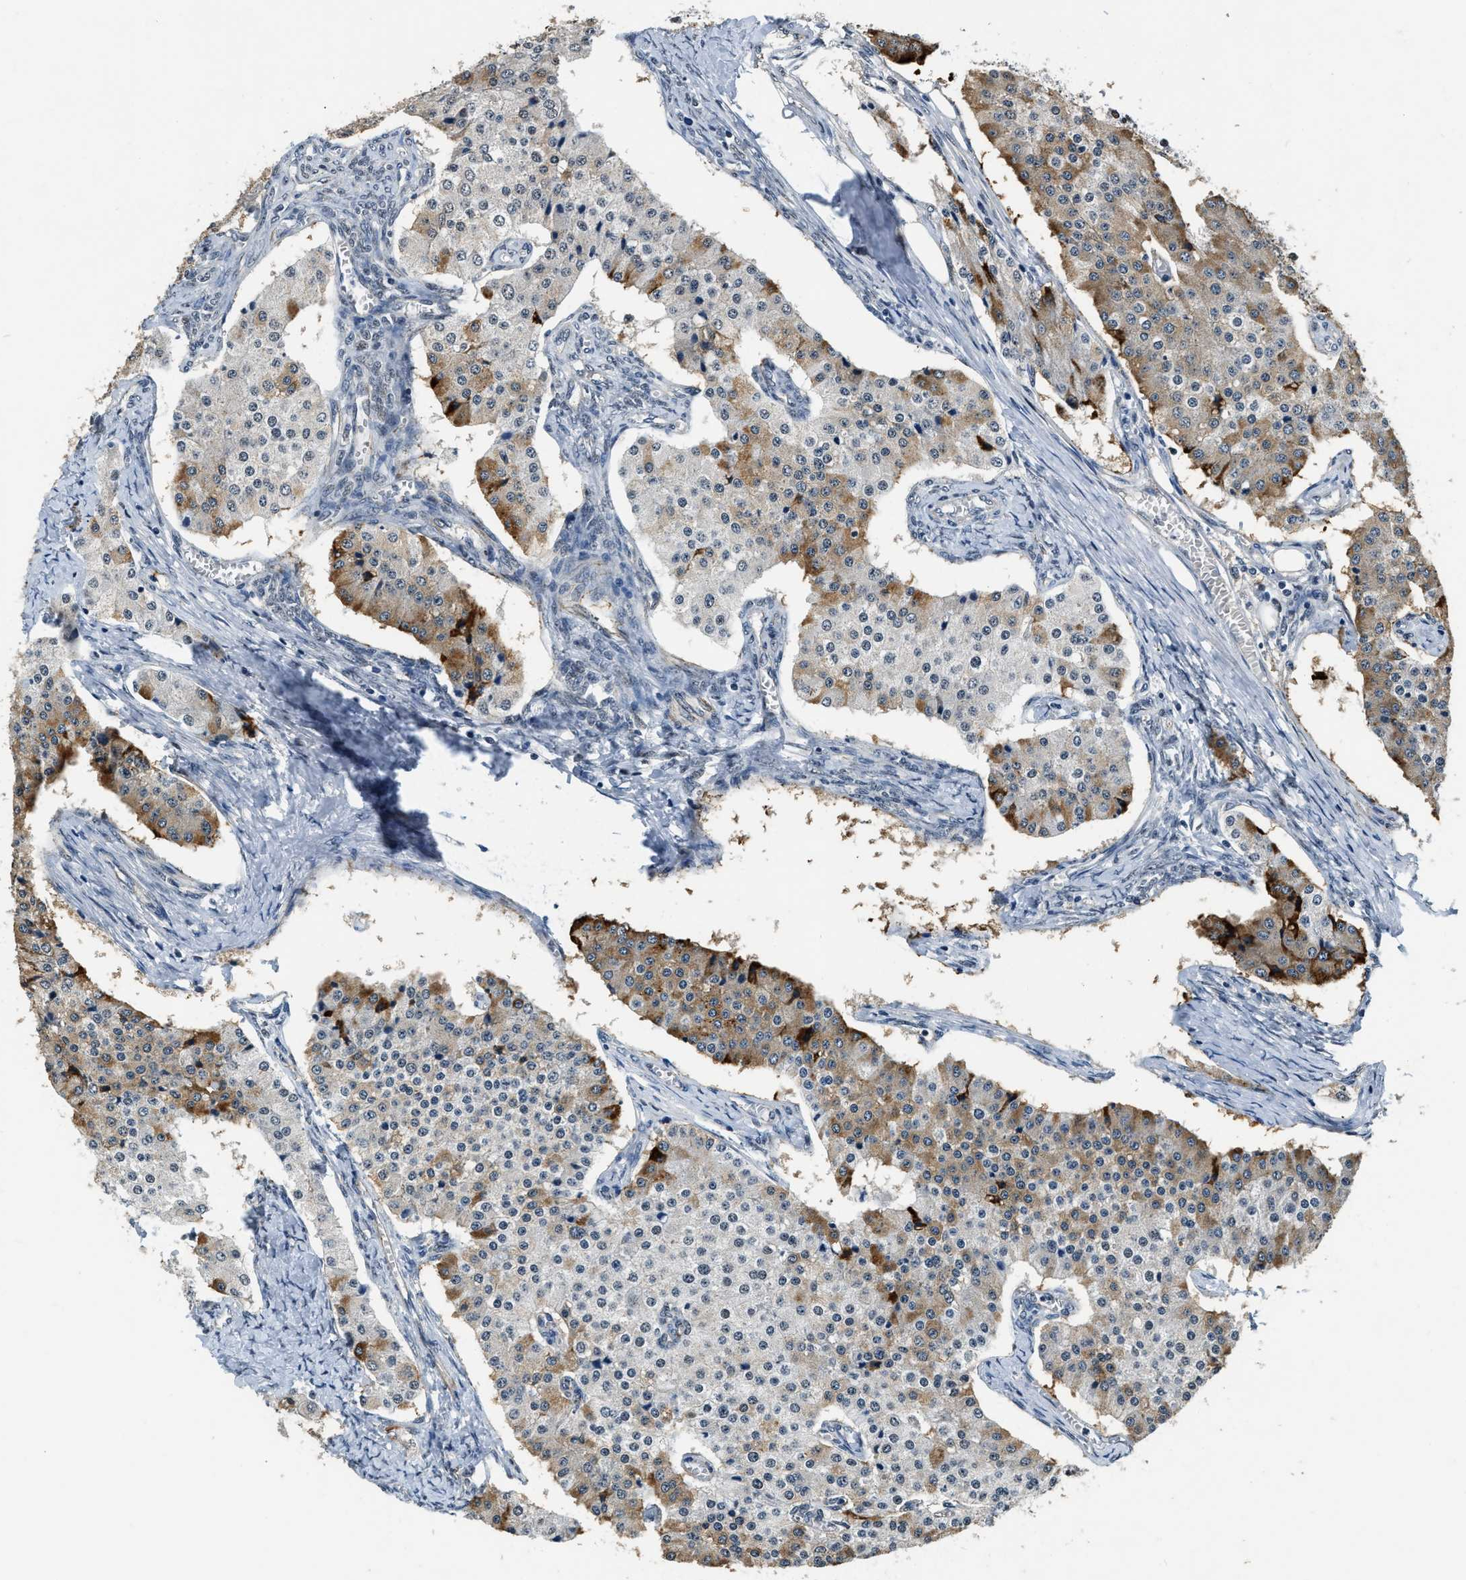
{"staining": {"intensity": "moderate", "quantity": "25%-75%", "location": "cytoplasmic/membranous"}, "tissue": "carcinoid", "cell_type": "Tumor cells", "image_type": "cancer", "snomed": [{"axis": "morphology", "description": "Carcinoid, malignant, NOS"}, {"axis": "topography", "description": "Colon"}], "caption": "Immunohistochemical staining of carcinoid (malignant) demonstrates medium levels of moderate cytoplasmic/membranous protein staining in about 25%-75% of tumor cells. (DAB = brown stain, brightfield microscopy at high magnification).", "gene": "CCNE1", "patient": {"sex": "female", "age": 52}}